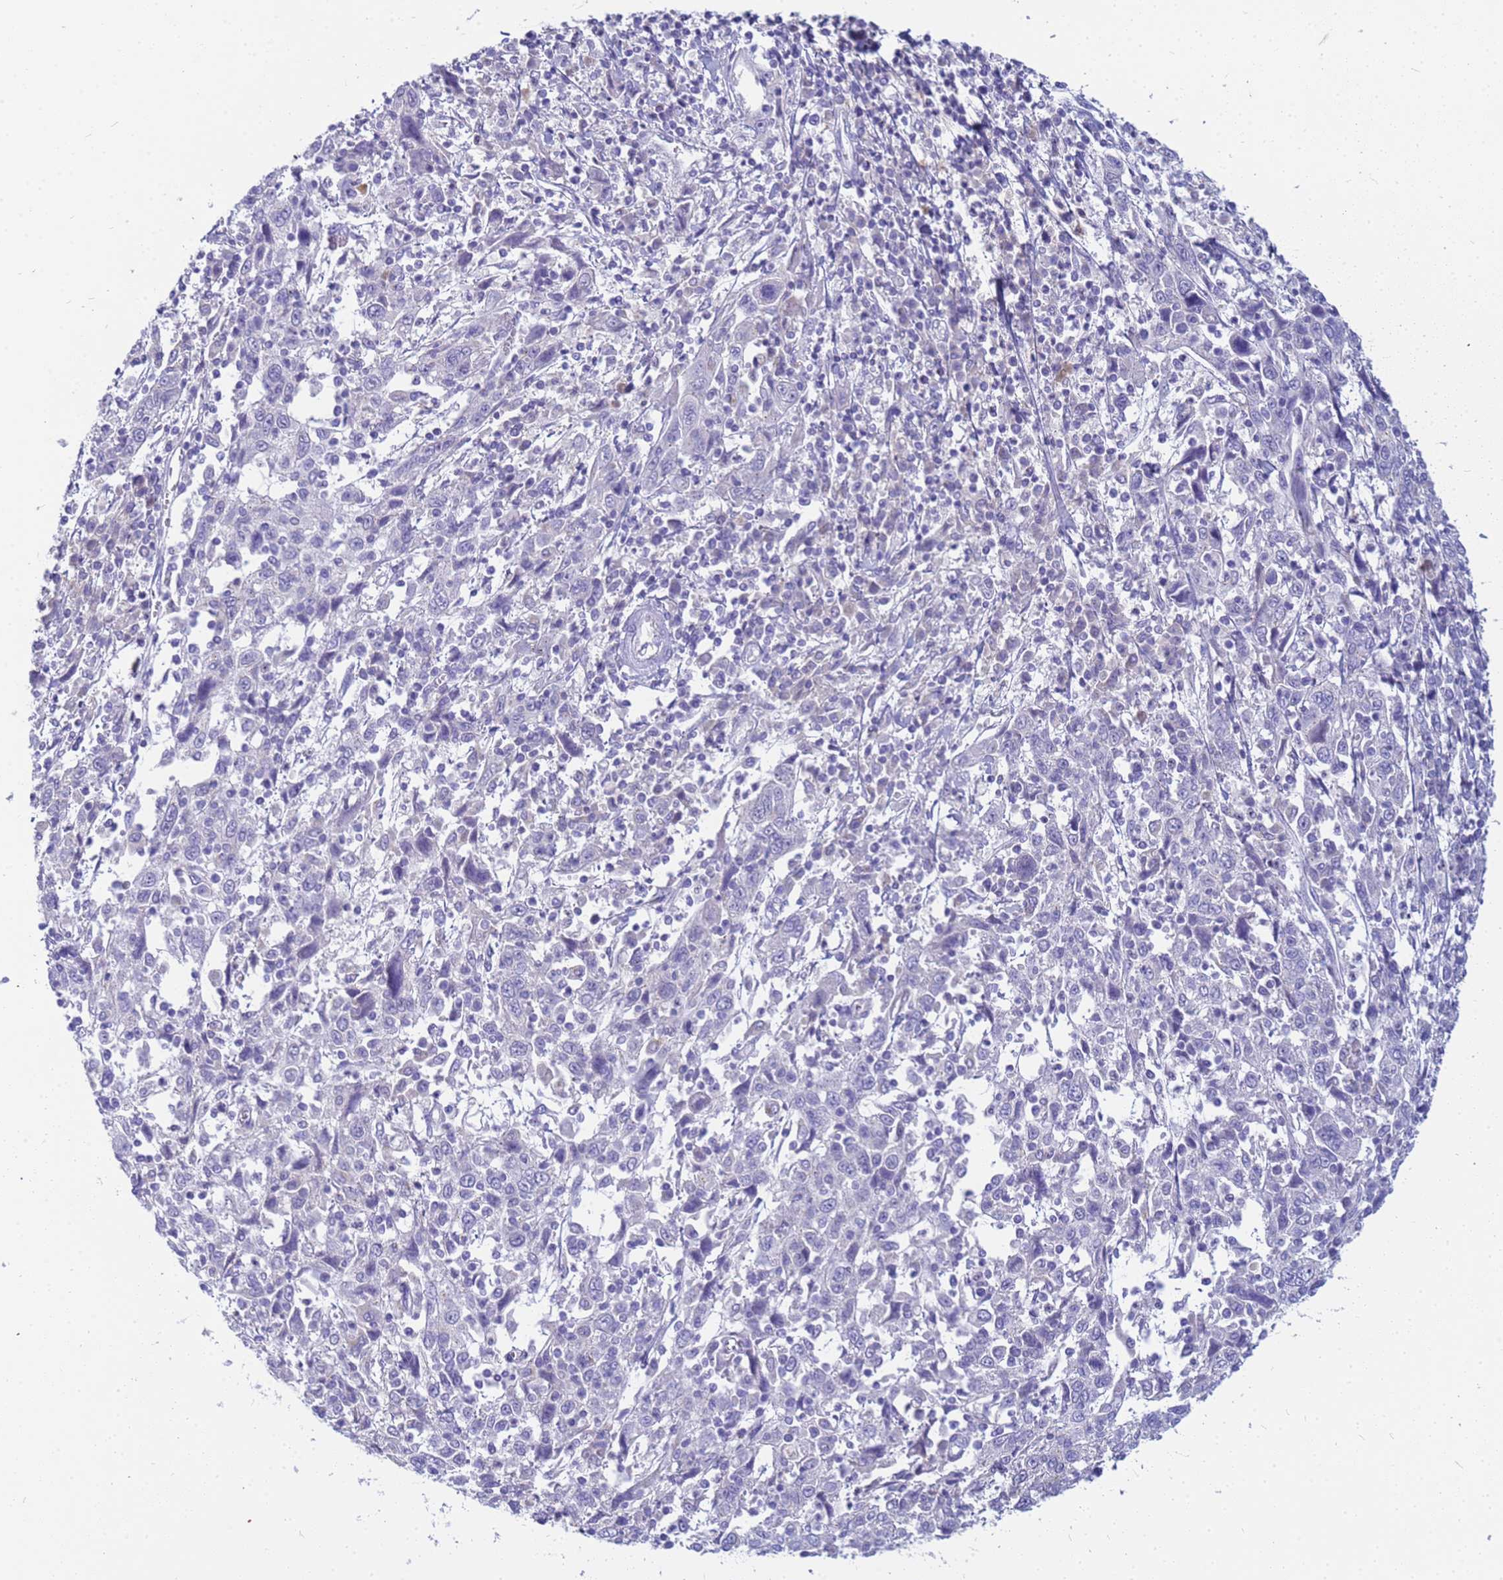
{"staining": {"intensity": "negative", "quantity": "none", "location": "none"}, "tissue": "cervical cancer", "cell_type": "Tumor cells", "image_type": "cancer", "snomed": [{"axis": "morphology", "description": "Squamous cell carcinoma, NOS"}, {"axis": "topography", "description": "Cervix"}], "caption": "Human cervical cancer stained for a protein using immunohistochemistry shows no positivity in tumor cells.", "gene": "B3GNT8", "patient": {"sex": "female", "age": 46}}